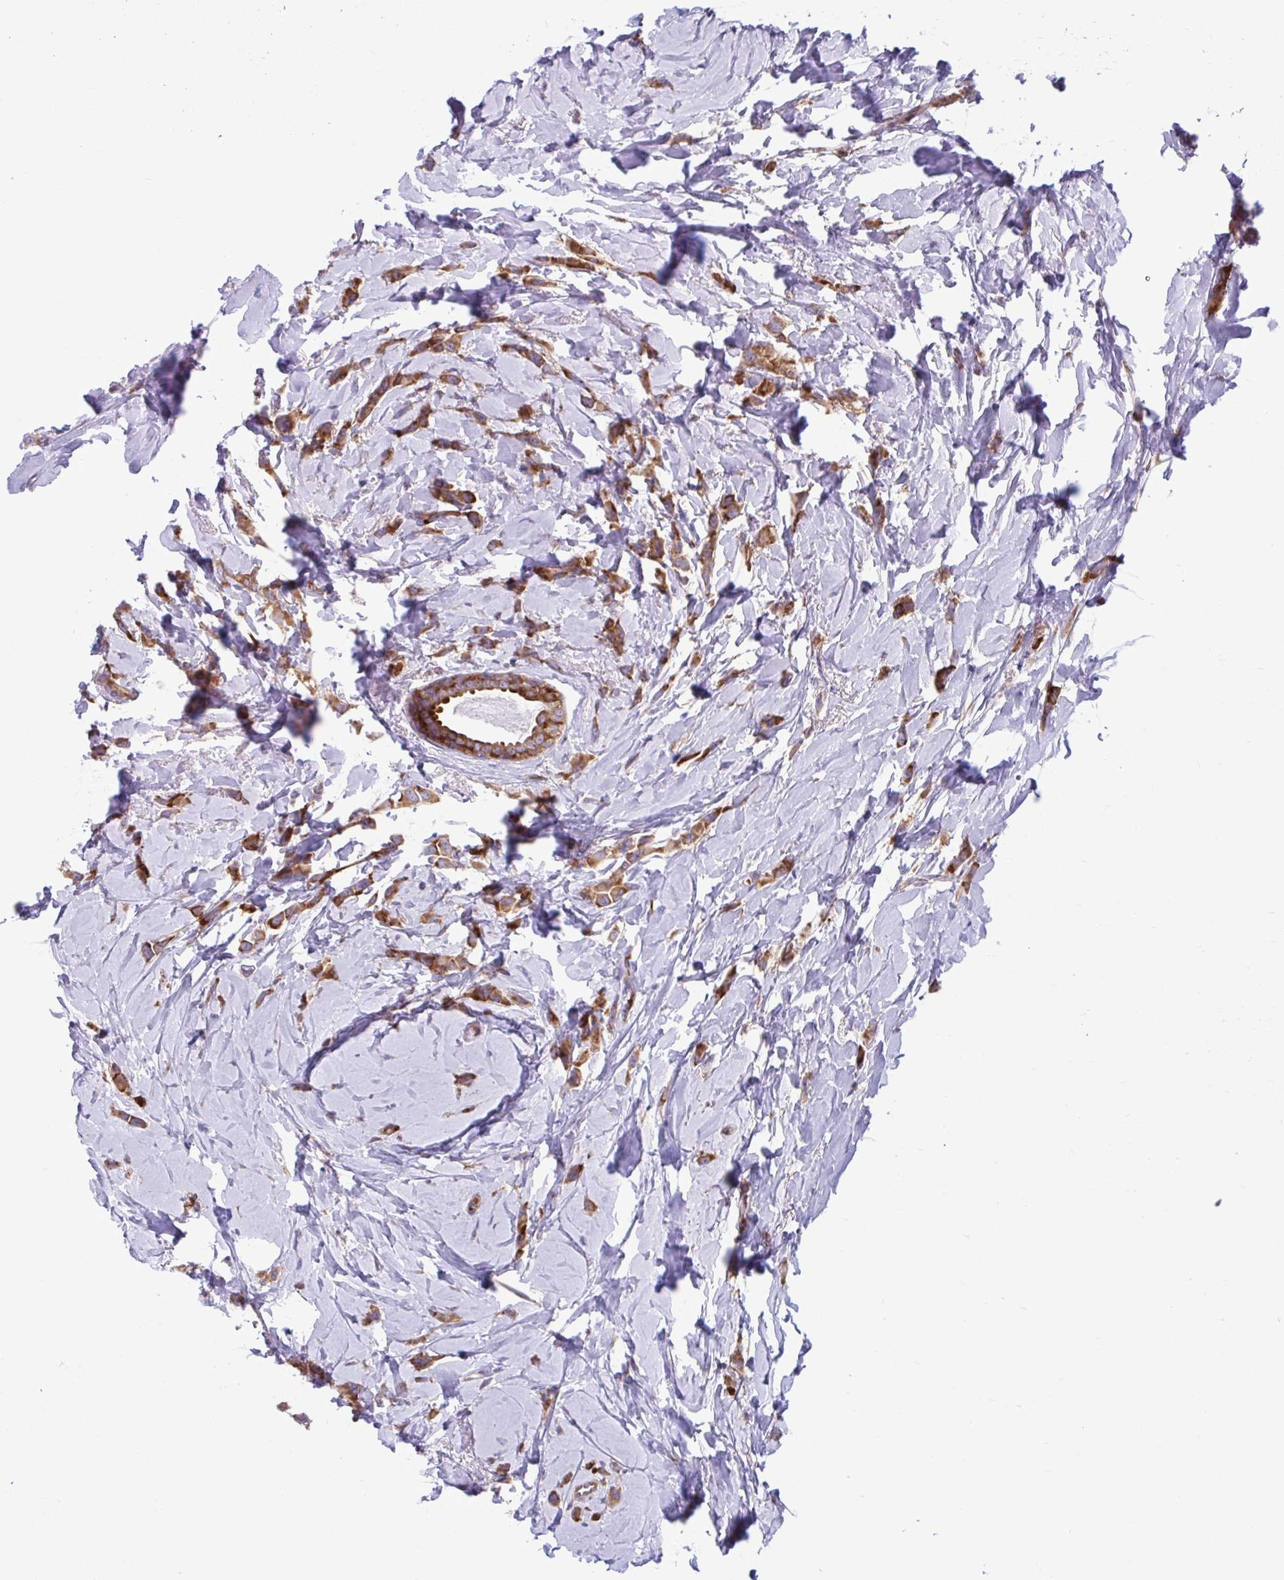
{"staining": {"intensity": "moderate", "quantity": ">75%", "location": "cytoplasmic/membranous"}, "tissue": "breast cancer", "cell_type": "Tumor cells", "image_type": "cancer", "snomed": [{"axis": "morphology", "description": "Lobular carcinoma"}, {"axis": "topography", "description": "Breast"}], "caption": "Breast cancer (lobular carcinoma) stained with a protein marker shows moderate staining in tumor cells.", "gene": "RPS16", "patient": {"sex": "female", "age": 66}}